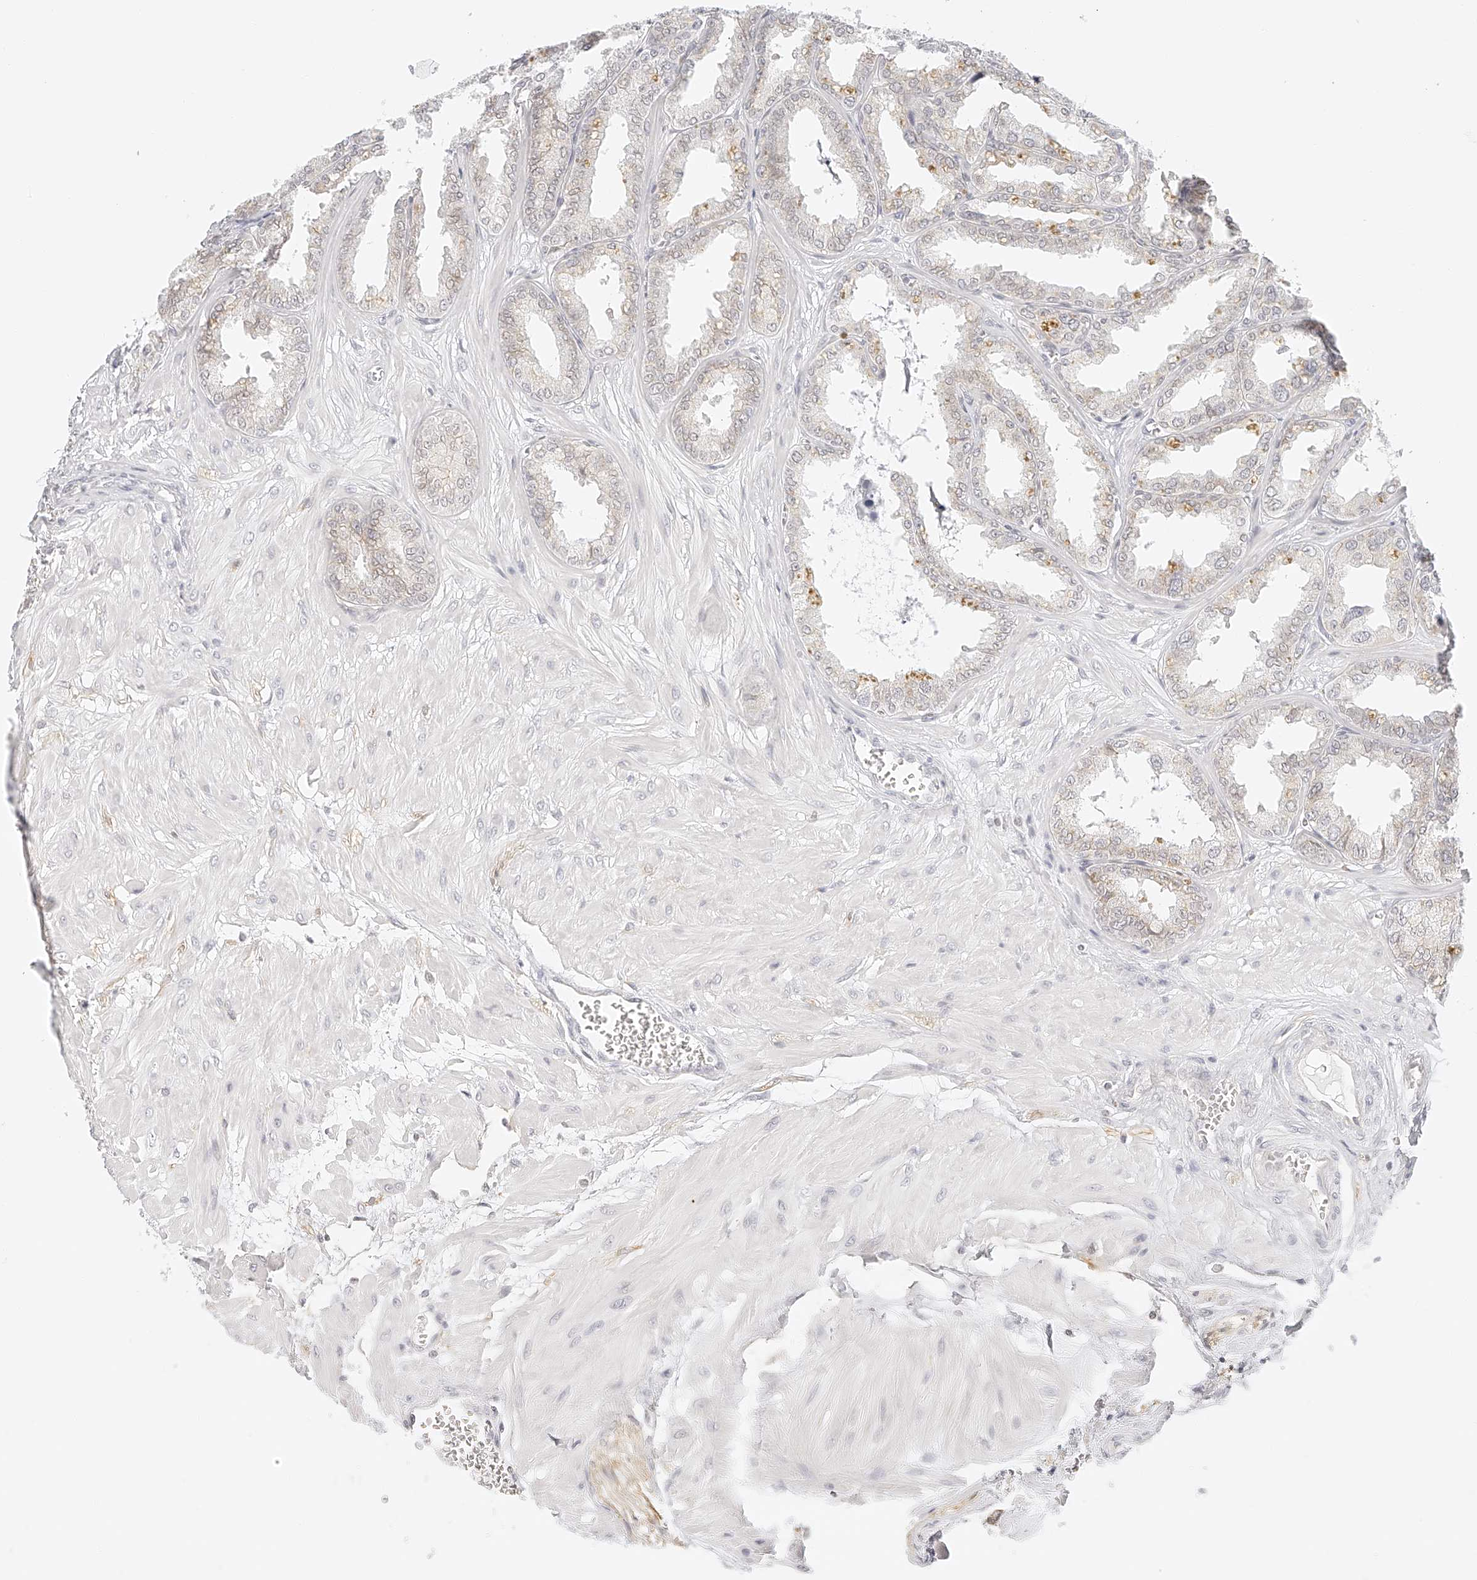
{"staining": {"intensity": "weak", "quantity": "<25%", "location": "cytoplasmic/membranous"}, "tissue": "seminal vesicle", "cell_type": "Glandular cells", "image_type": "normal", "snomed": [{"axis": "morphology", "description": "Normal tissue, NOS"}, {"axis": "topography", "description": "Prostate"}, {"axis": "topography", "description": "Seminal veicle"}], "caption": "A micrograph of seminal vesicle stained for a protein displays no brown staining in glandular cells.", "gene": "ZFP69", "patient": {"sex": "male", "age": 51}}